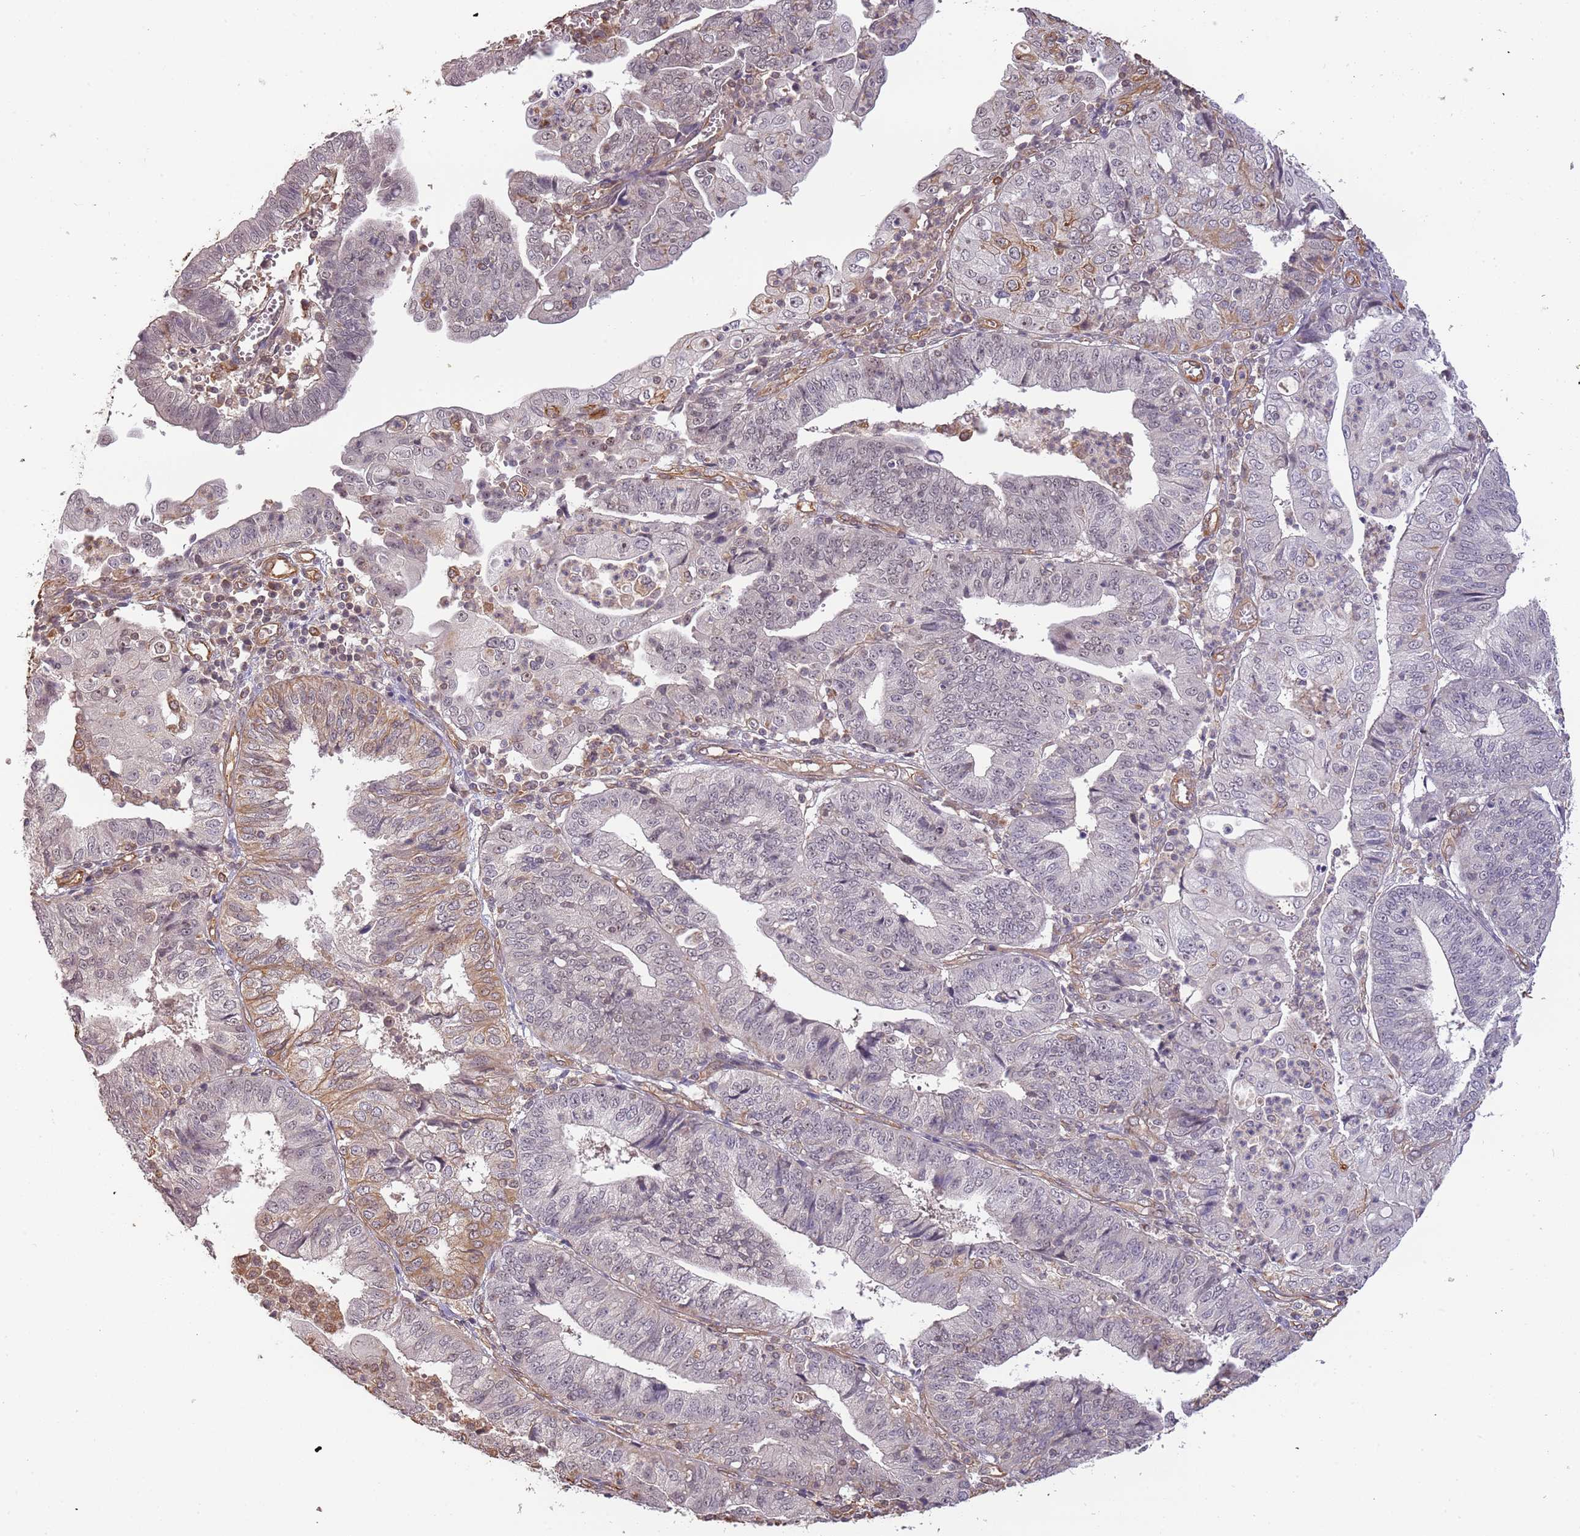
{"staining": {"intensity": "weak", "quantity": "25%-75%", "location": "cytoplasmic/membranous,nuclear"}, "tissue": "endometrial cancer", "cell_type": "Tumor cells", "image_type": "cancer", "snomed": [{"axis": "morphology", "description": "Adenocarcinoma, NOS"}, {"axis": "topography", "description": "Endometrium"}], "caption": "A high-resolution histopathology image shows IHC staining of adenocarcinoma (endometrial), which exhibits weak cytoplasmic/membranous and nuclear expression in about 25%-75% of tumor cells.", "gene": "SURF2", "patient": {"sex": "female", "age": 56}}